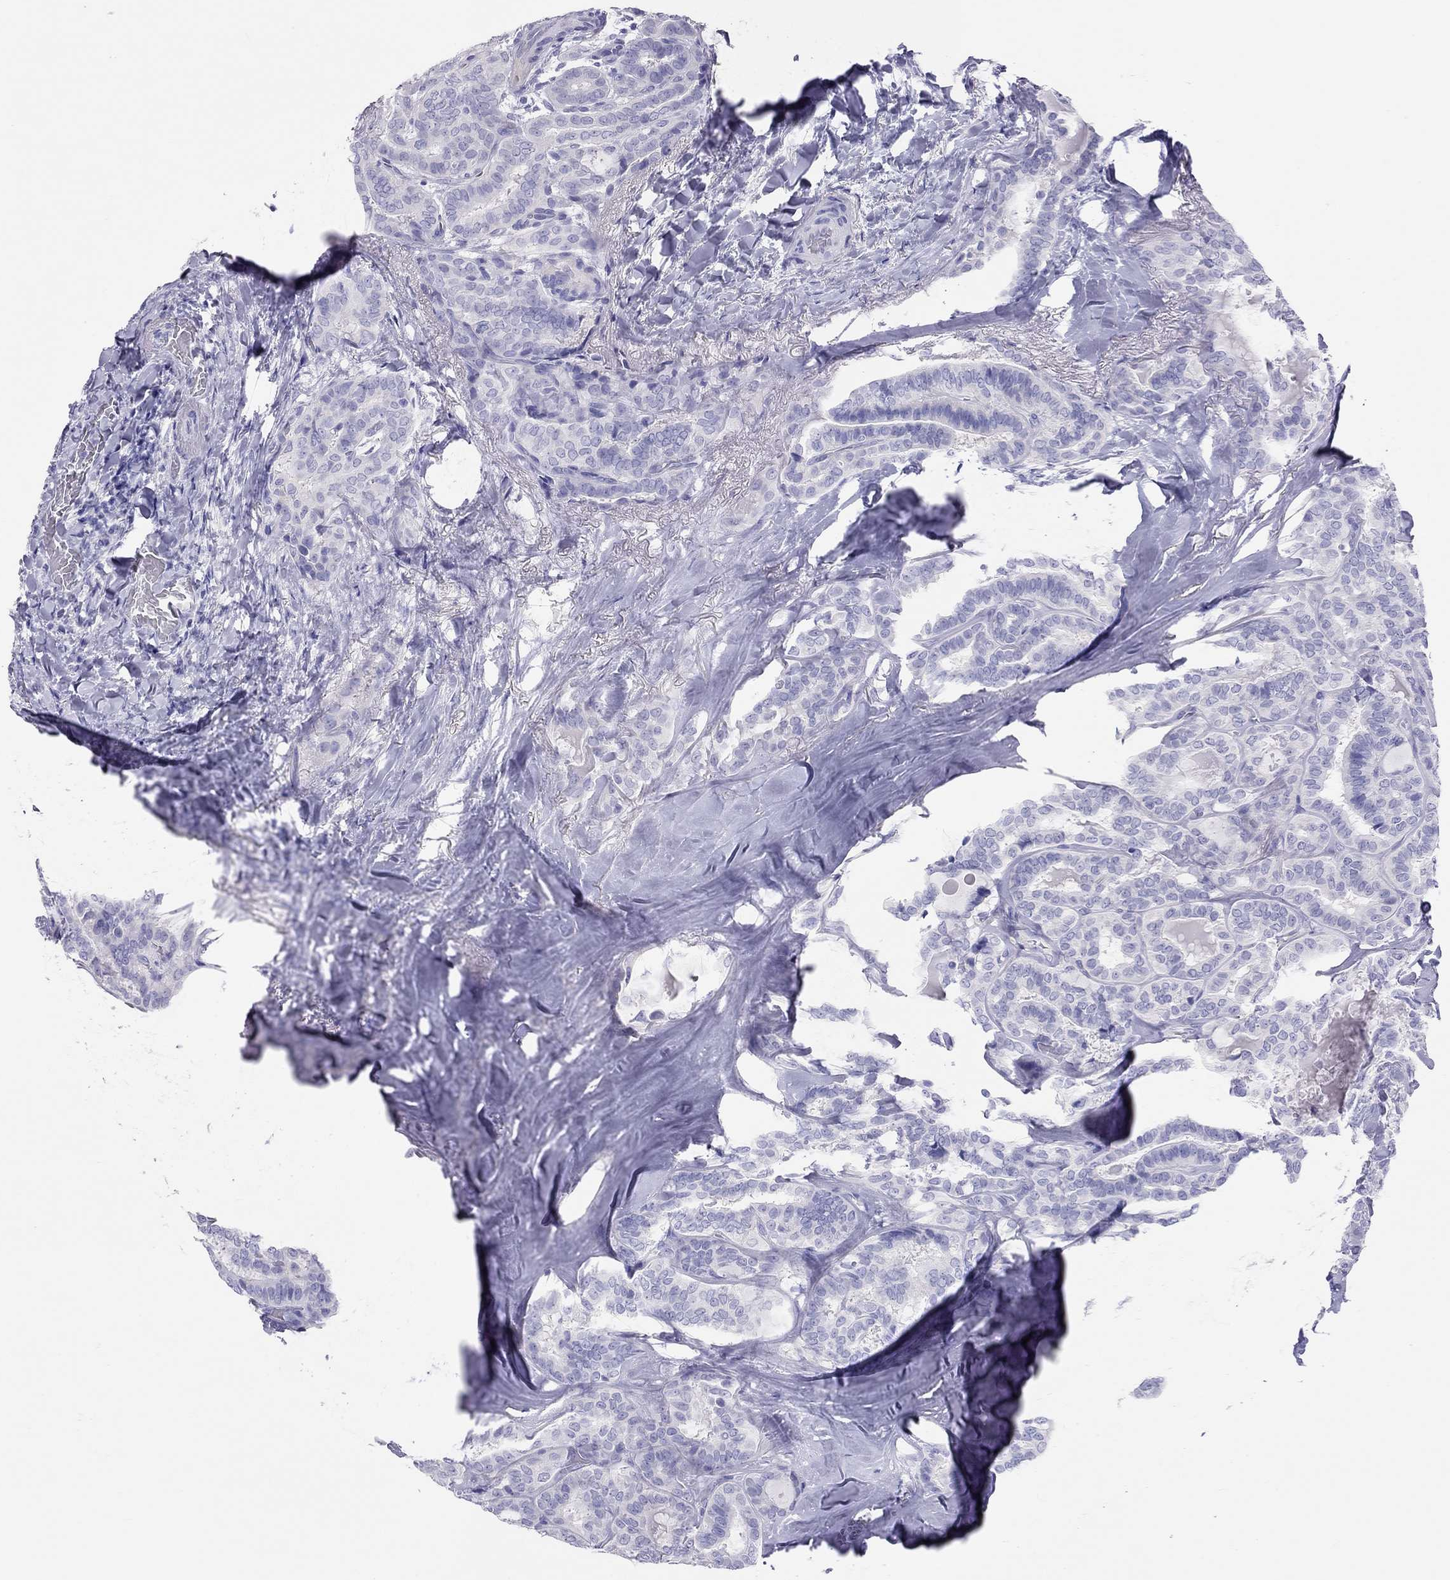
{"staining": {"intensity": "negative", "quantity": "none", "location": "none"}, "tissue": "thyroid cancer", "cell_type": "Tumor cells", "image_type": "cancer", "snomed": [{"axis": "morphology", "description": "Papillary adenocarcinoma, NOS"}, {"axis": "topography", "description": "Thyroid gland"}], "caption": "DAB (3,3'-diaminobenzidine) immunohistochemical staining of human thyroid cancer exhibits no significant positivity in tumor cells.", "gene": "PSMB11", "patient": {"sex": "female", "age": 39}}